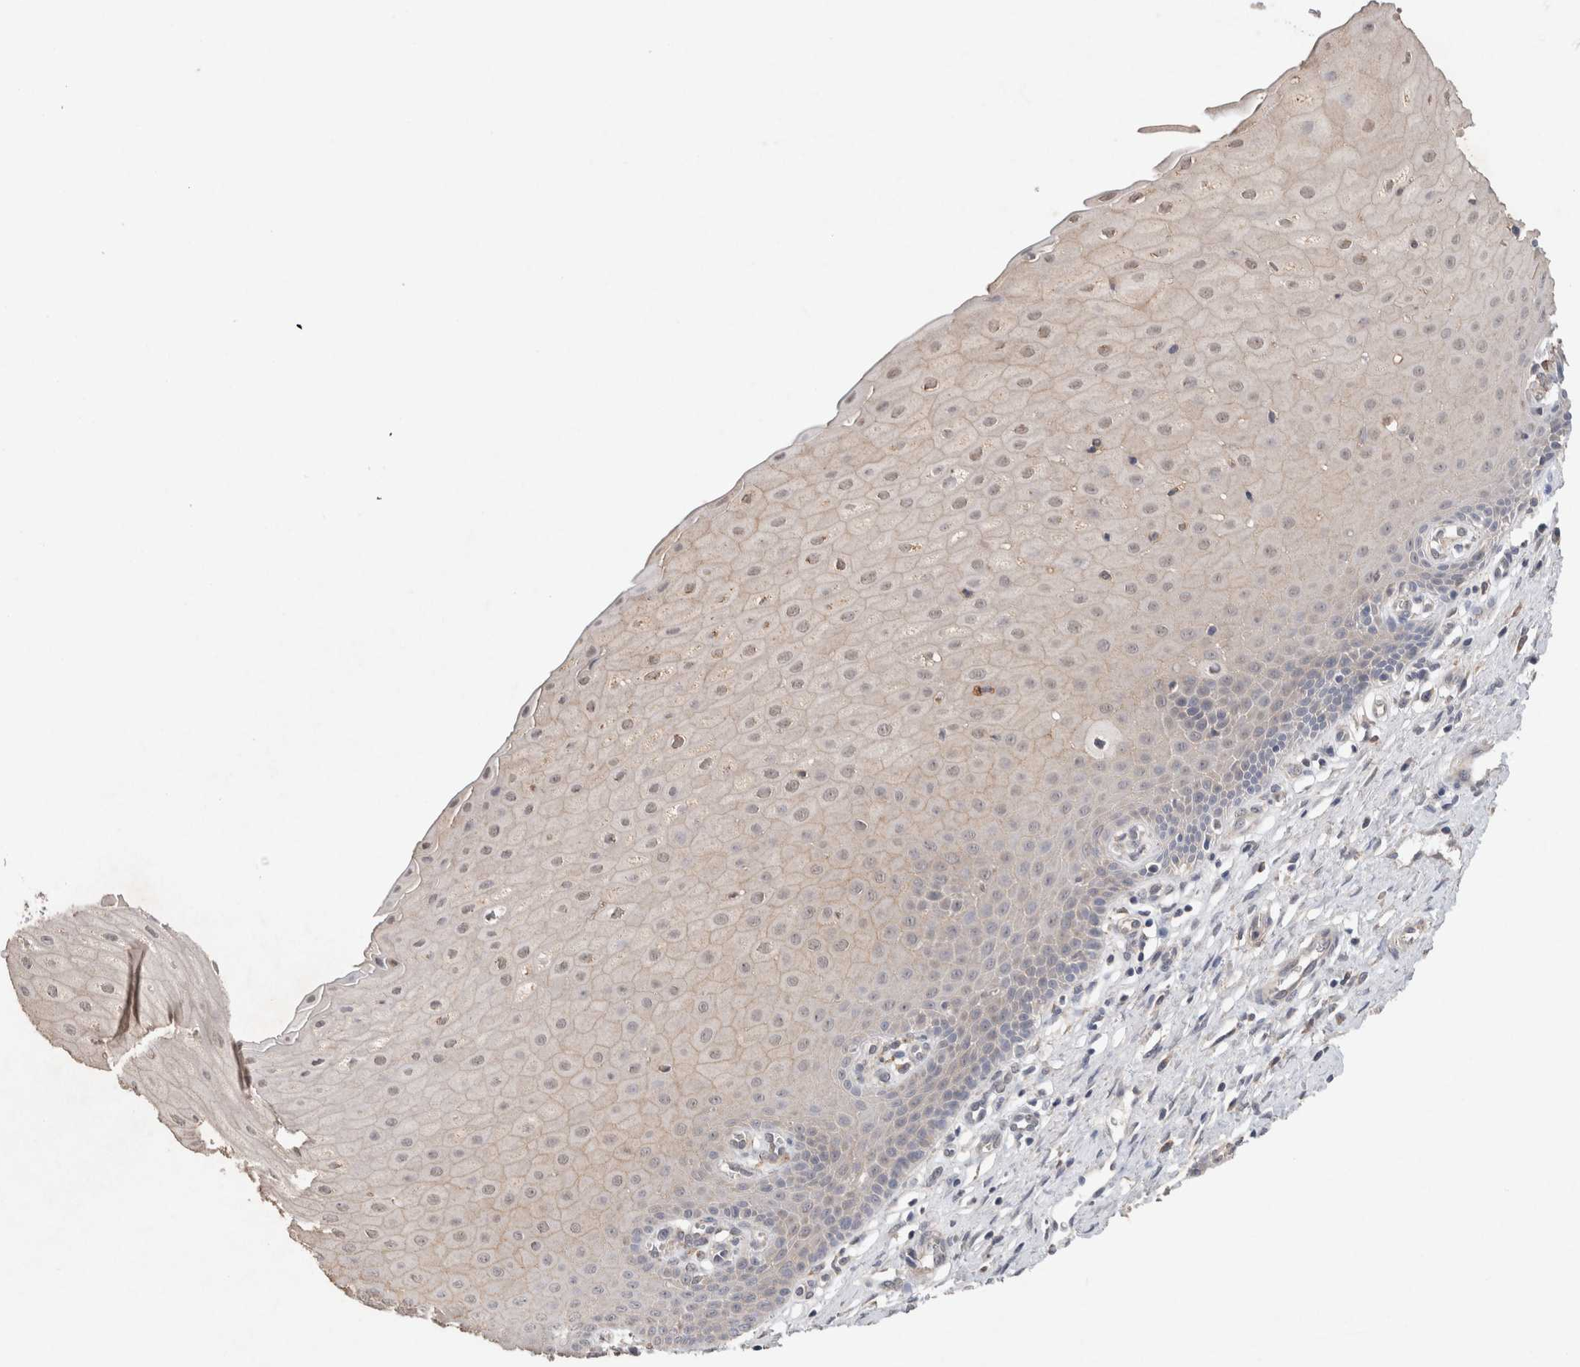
{"staining": {"intensity": "moderate", "quantity": "25%-75%", "location": "cytoplasmic/membranous"}, "tissue": "cervix", "cell_type": "Glandular cells", "image_type": "normal", "snomed": [{"axis": "morphology", "description": "Normal tissue, NOS"}, {"axis": "topography", "description": "Cervix"}], "caption": "Cervix was stained to show a protein in brown. There is medium levels of moderate cytoplasmic/membranous expression in about 25%-75% of glandular cells.", "gene": "RAB14", "patient": {"sex": "female", "age": 55}}